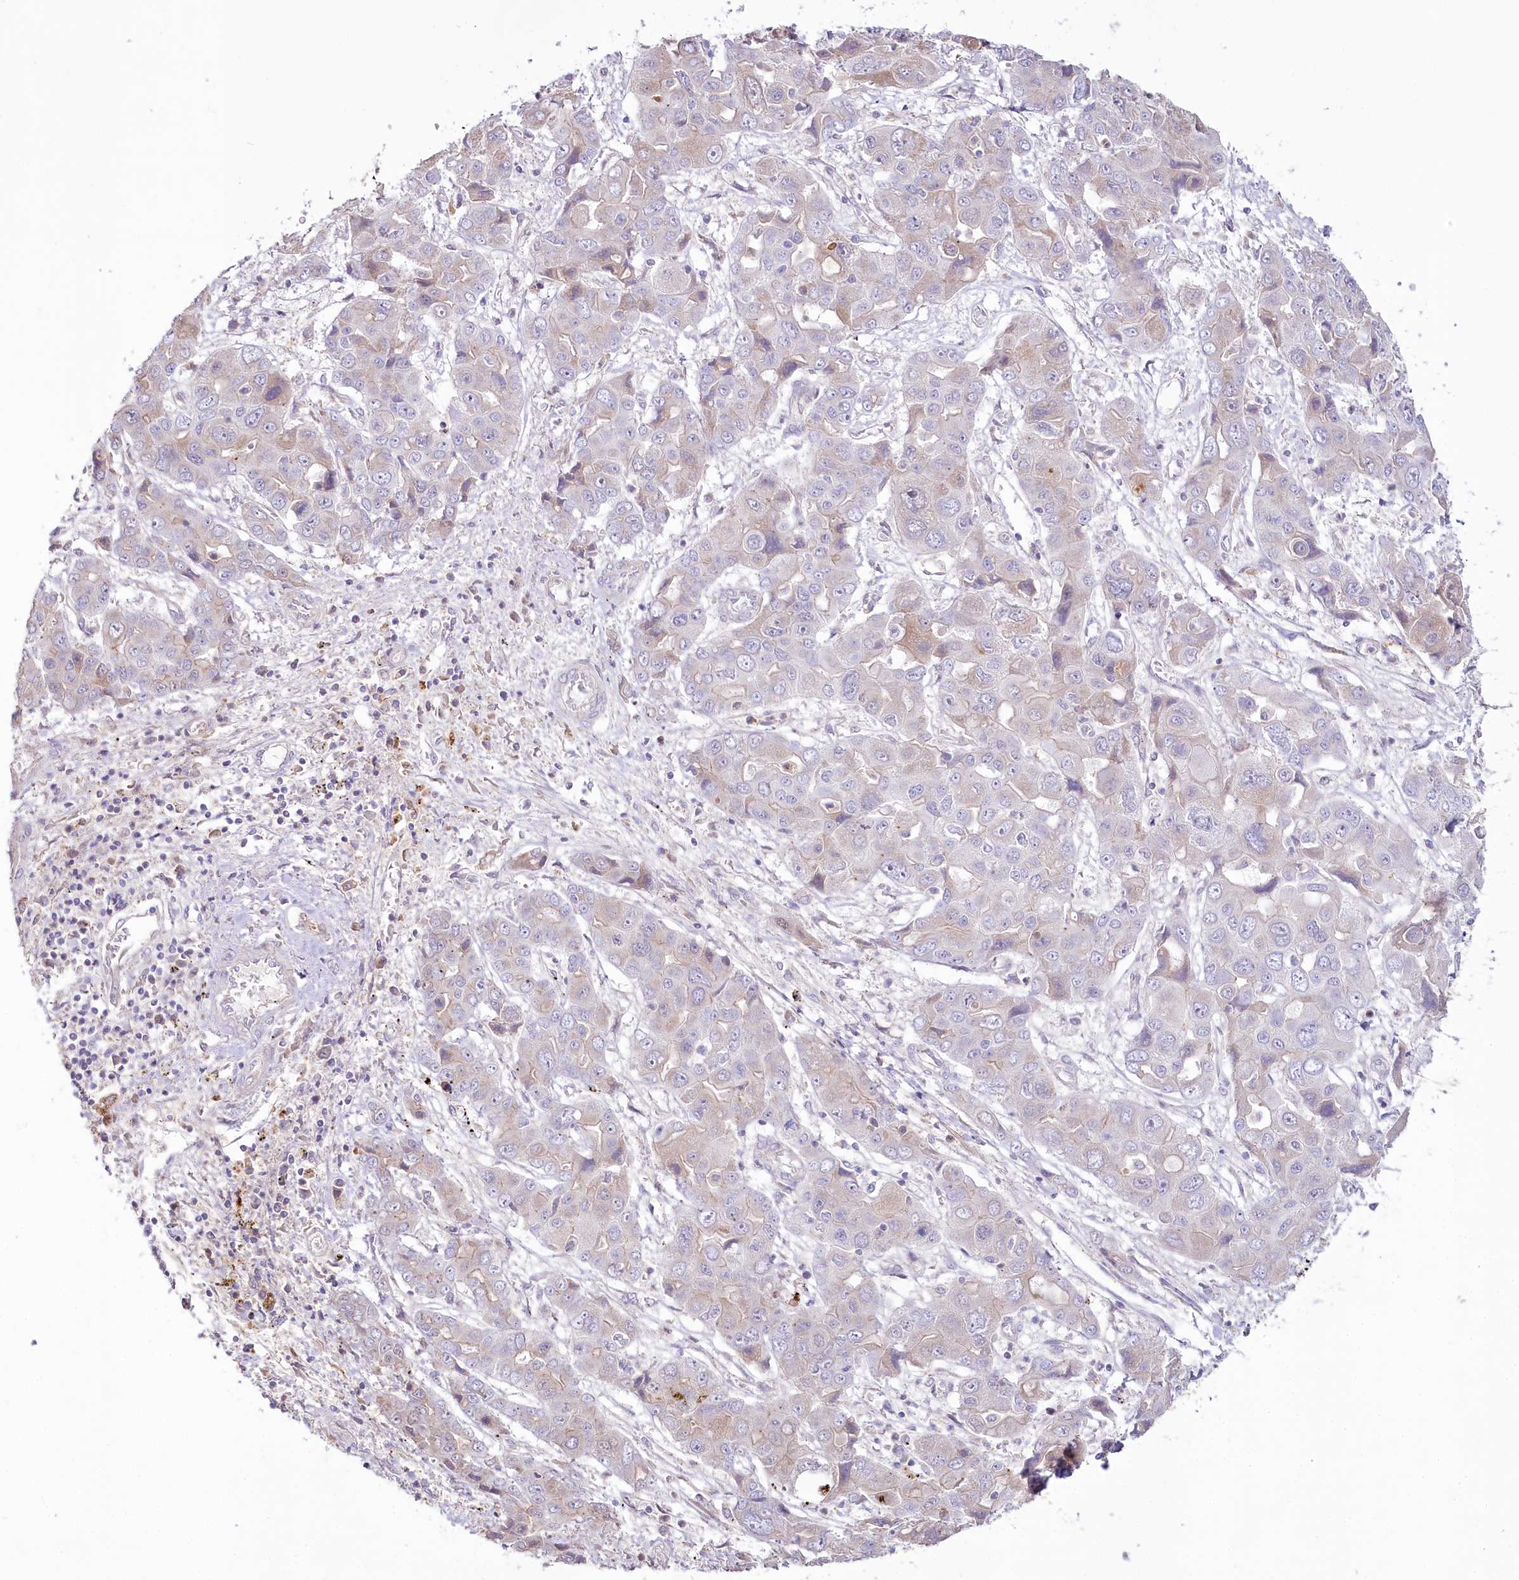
{"staining": {"intensity": "weak", "quantity": "<25%", "location": "cytoplasmic/membranous"}, "tissue": "liver cancer", "cell_type": "Tumor cells", "image_type": "cancer", "snomed": [{"axis": "morphology", "description": "Cholangiocarcinoma"}, {"axis": "topography", "description": "Liver"}], "caption": "A photomicrograph of human liver cancer is negative for staining in tumor cells.", "gene": "SLC6A11", "patient": {"sex": "male", "age": 67}}